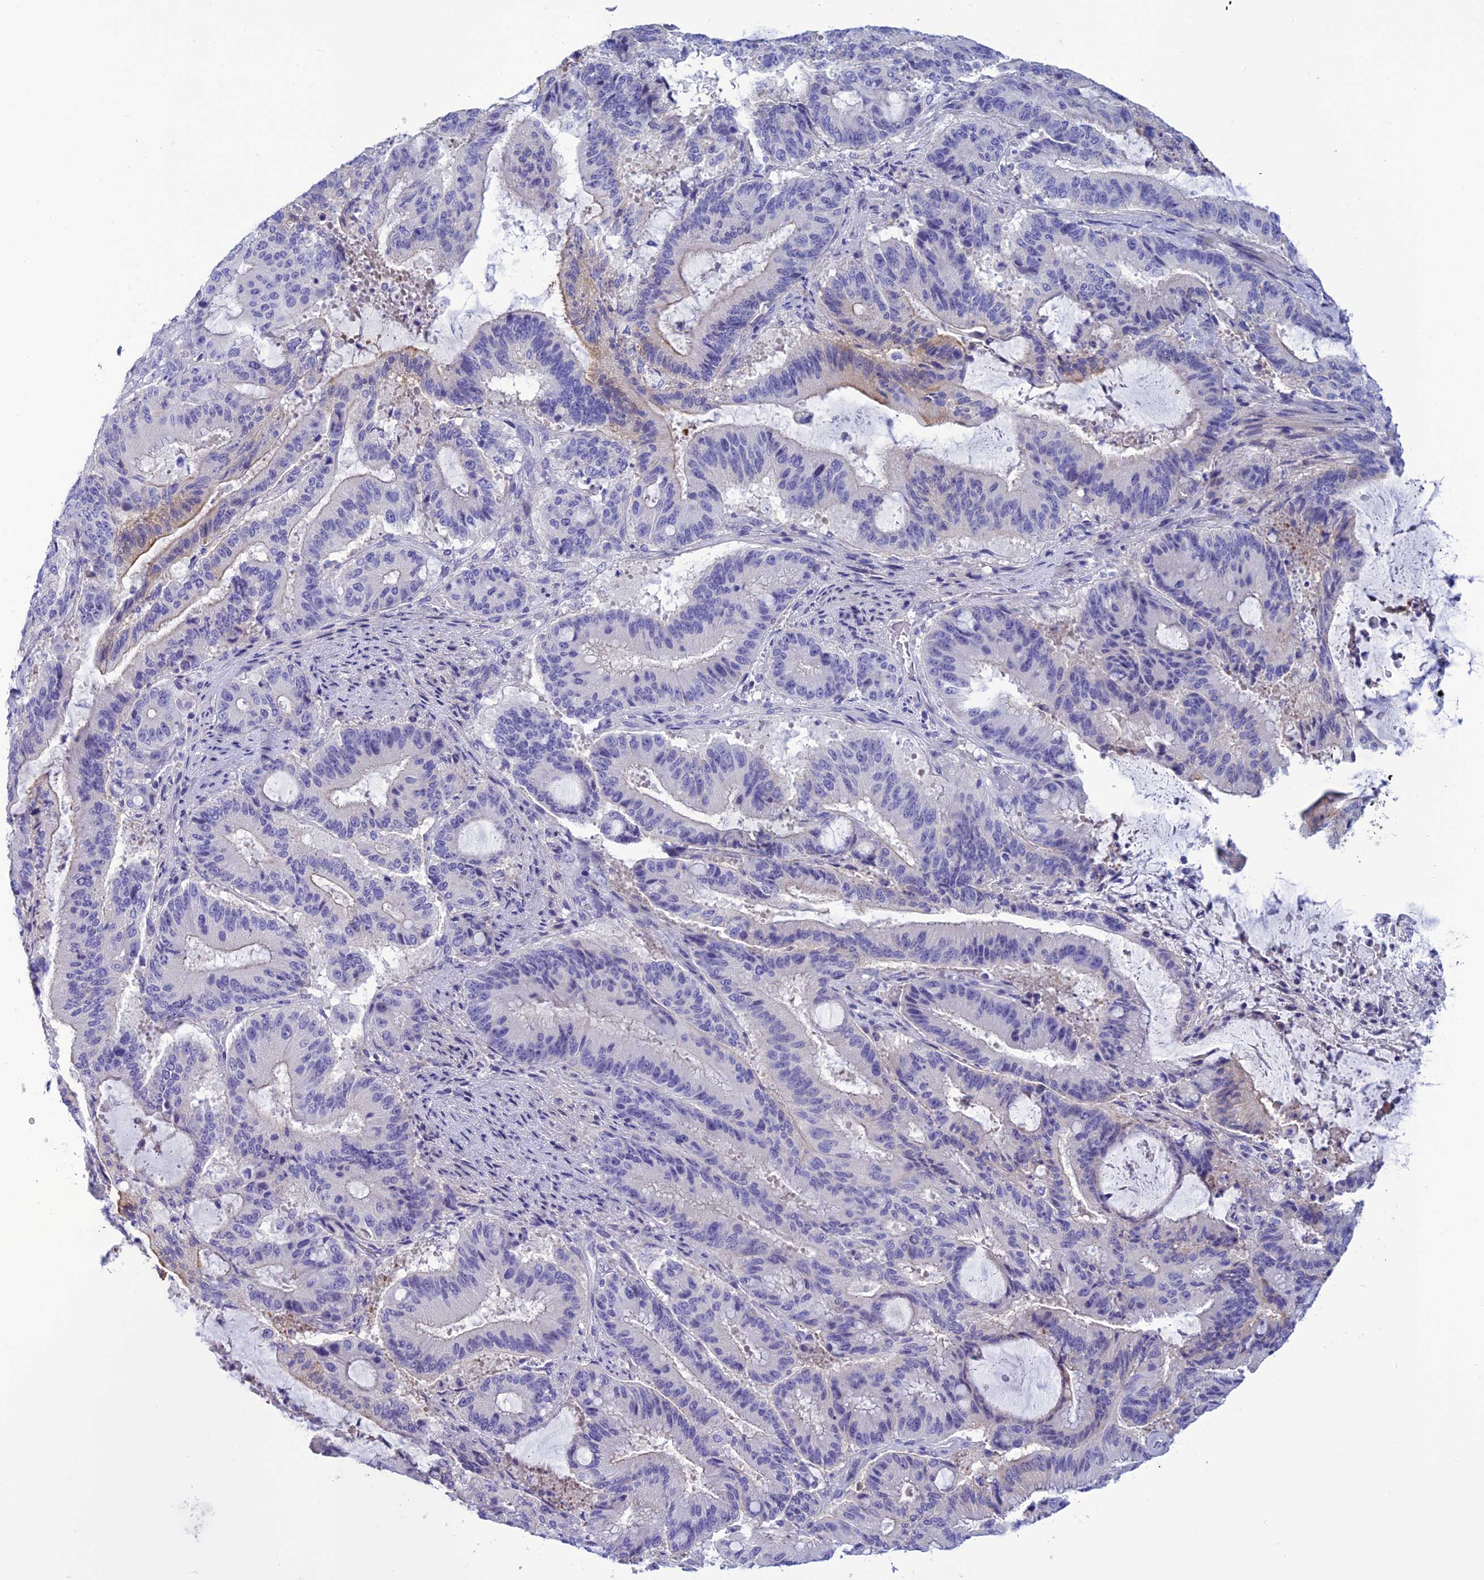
{"staining": {"intensity": "negative", "quantity": "none", "location": "none"}, "tissue": "liver cancer", "cell_type": "Tumor cells", "image_type": "cancer", "snomed": [{"axis": "morphology", "description": "Normal tissue, NOS"}, {"axis": "morphology", "description": "Cholangiocarcinoma"}, {"axis": "topography", "description": "Liver"}, {"axis": "topography", "description": "Peripheral nerve tissue"}], "caption": "Immunohistochemistry of human cholangiocarcinoma (liver) displays no positivity in tumor cells.", "gene": "BBS2", "patient": {"sex": "female", "age": 73}}